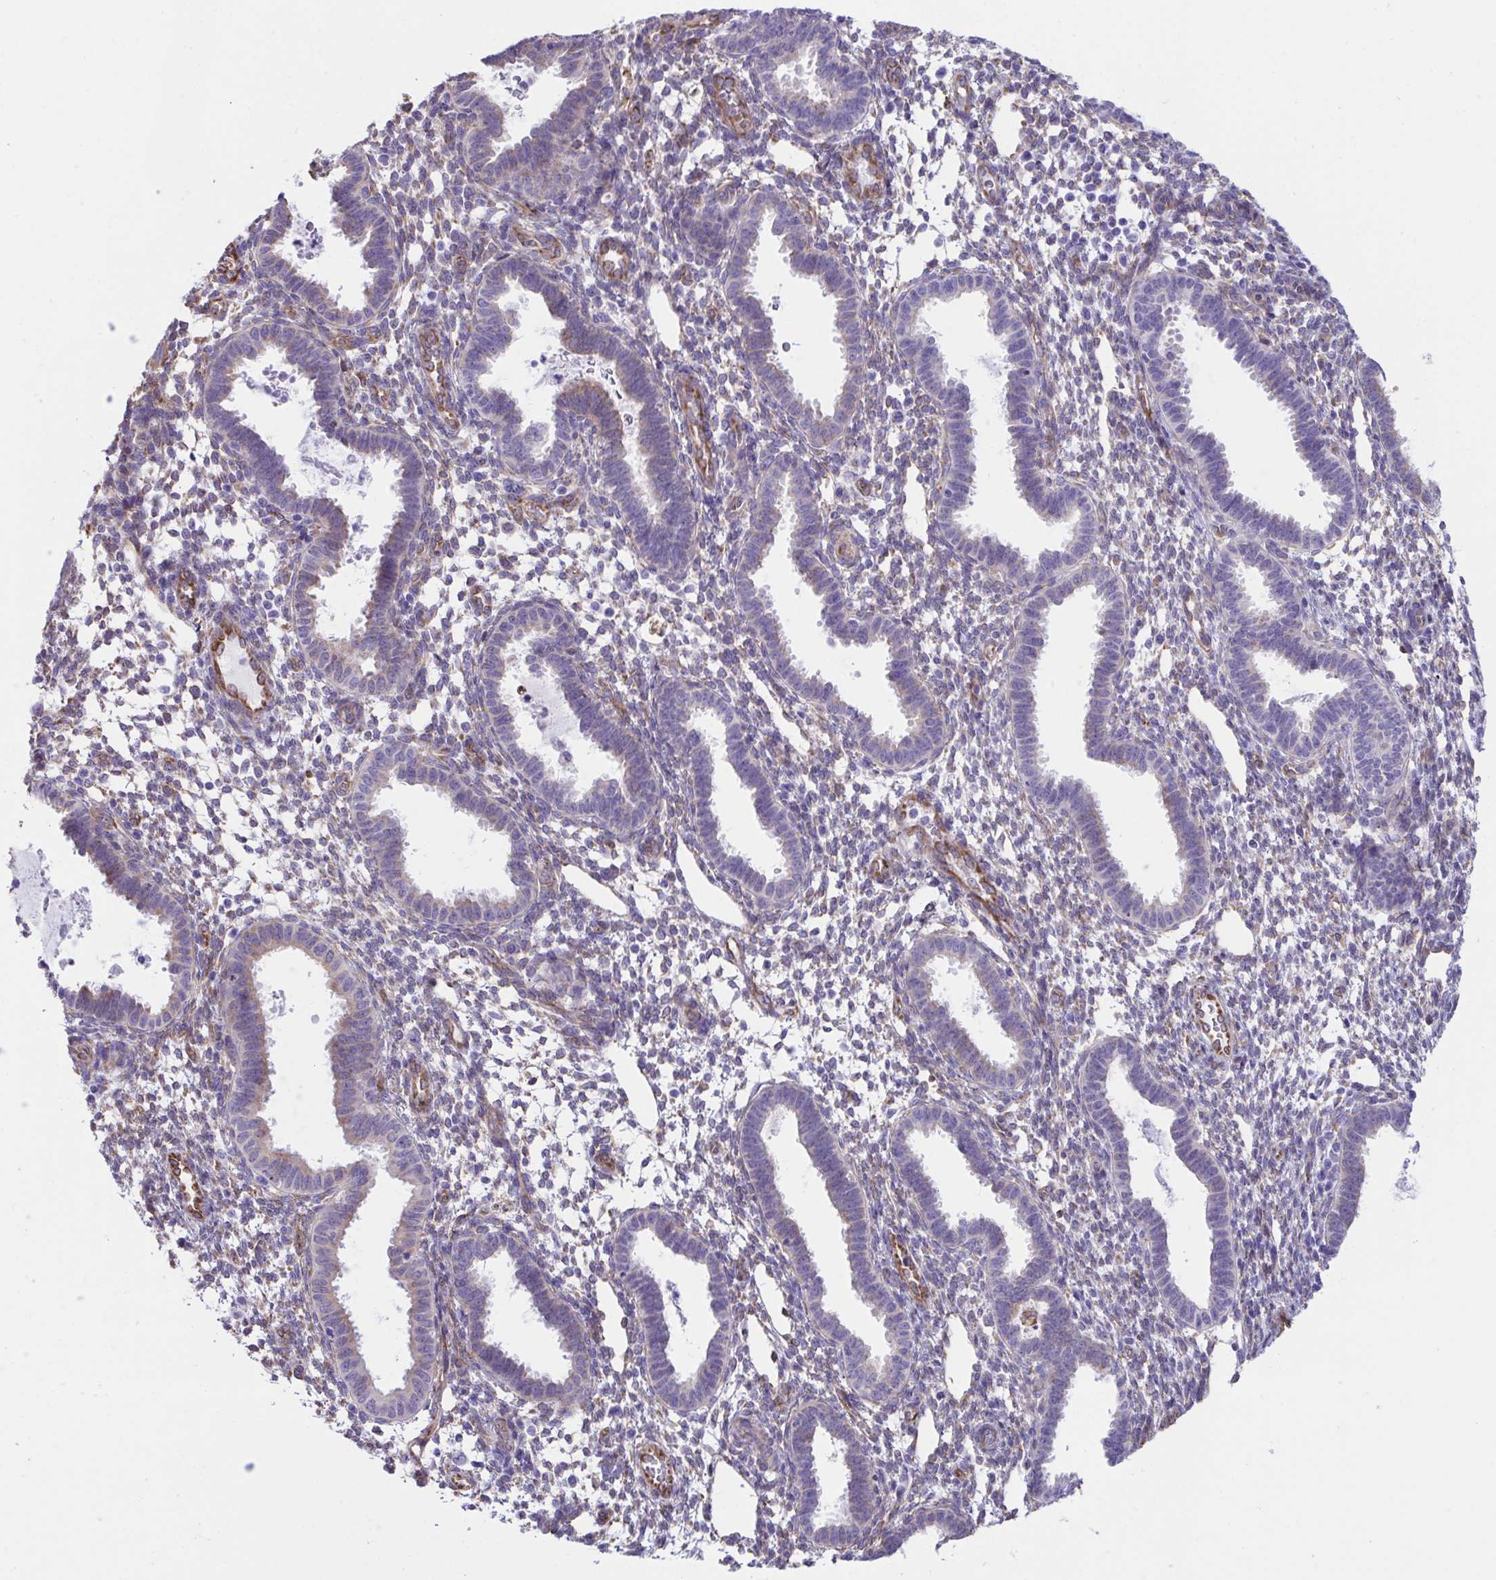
{"staining": {"intensity": "weak", "quantity": "<25%", "location": "cytoplasmic/membranous"}, "tissue": "endometrial cancer", "cell_type": "Tumor cells", "image_type": "cancer", "snomed": [{"axis": "morphology", "description": "Adenocarcinoma, NOS"}, {"axis": "topography", "description": "Uterus"}], "caption": "Photomicrograph shows no significant protein staining in tumor cells of endometrial adenocarcinoma.", "gene": "ASPH", "patient": {"sex": "female", "age": 44}}